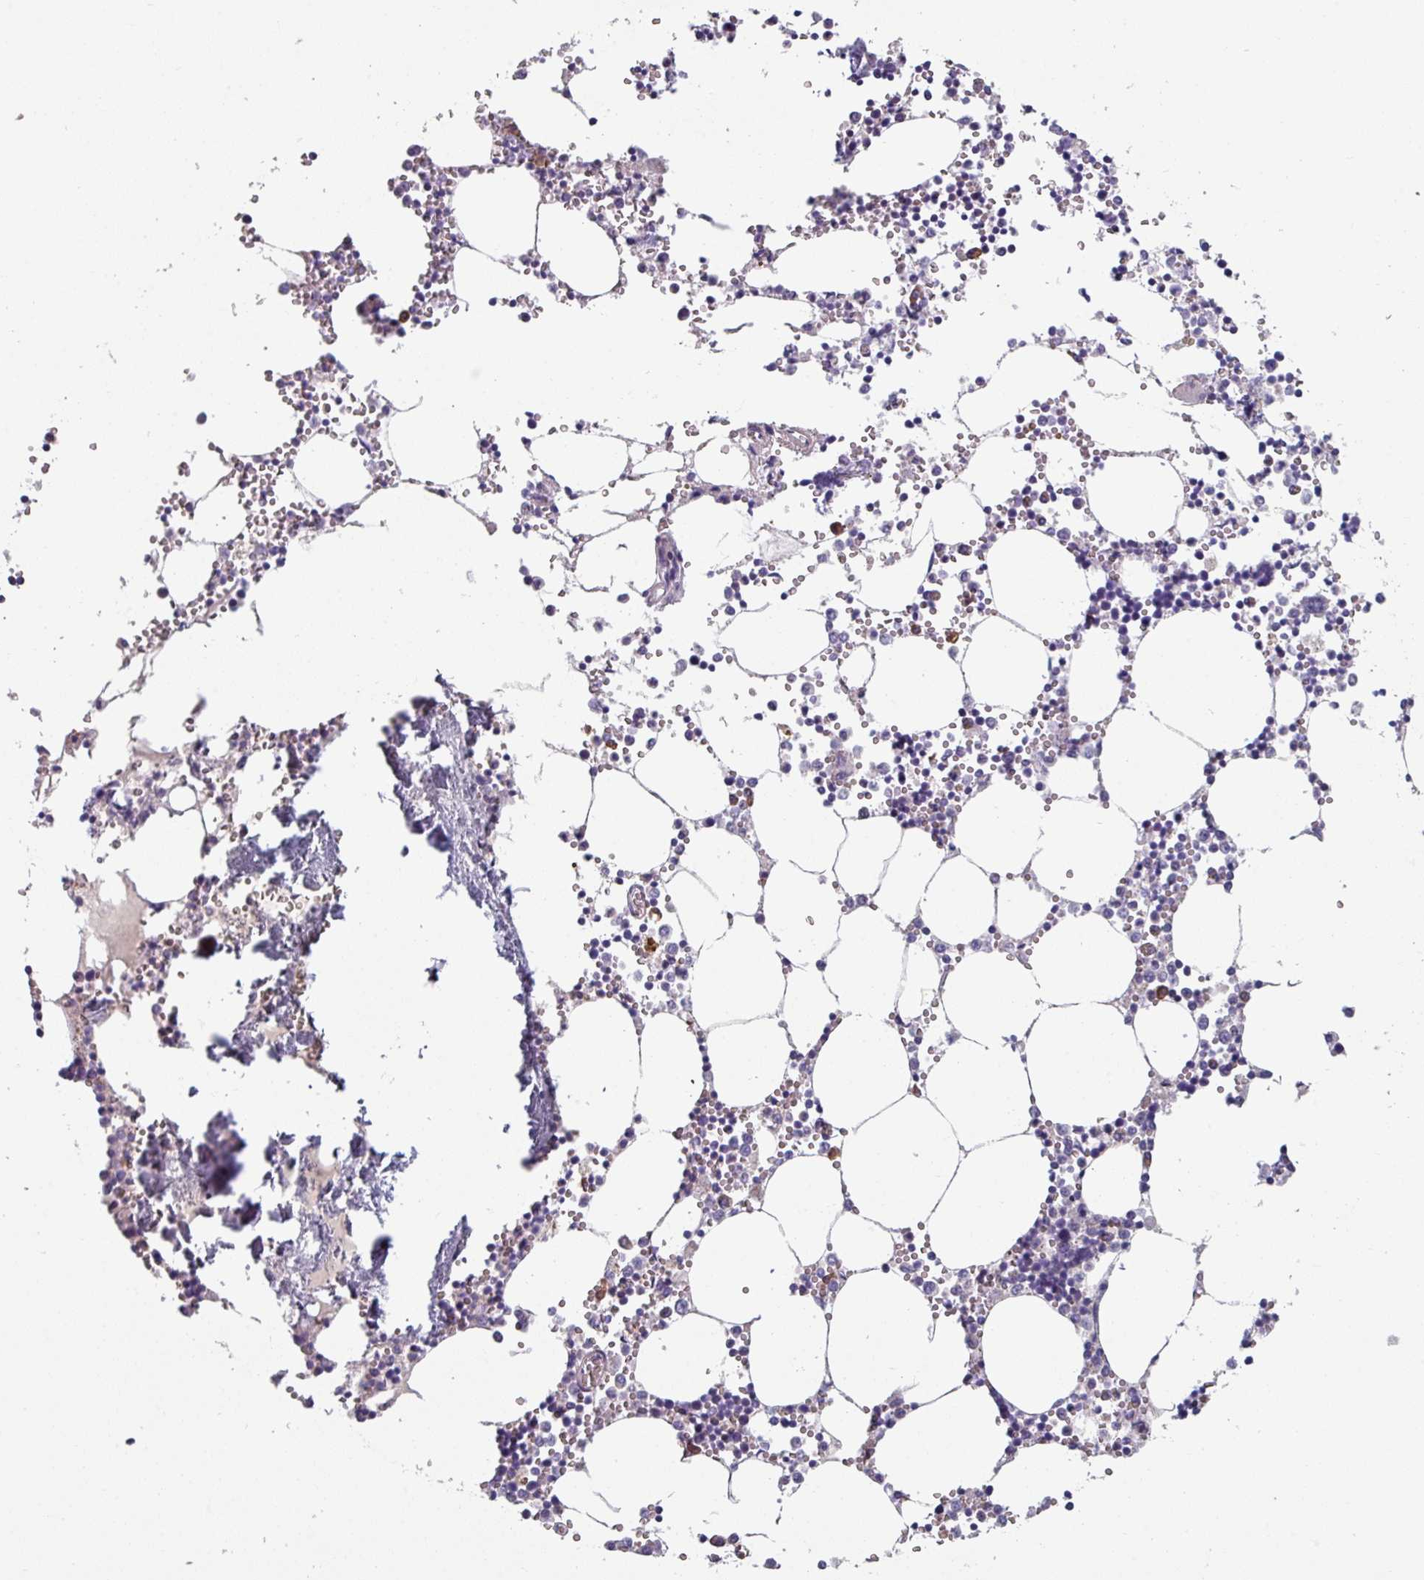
{"staining": {"intensity": "negative", "quantity": "none", "location": "none"}, "tissue": "bone marrow", "cell_type": "Hematopoietic cells", "image_type": "normal", "snomed": [{"axis": "morphology", "description": "Normal tissue, NOS"}, {"axis": "topography", "description": "Bone marrow"}], "caption": "This is an immunohistochemistry (IHC) photomicrograph of unremarkable human bone marrow. There is no staining in hematopoietic cells.", "gene": "TMEM132A", "patient": {"sex": "male", "age": 54}}